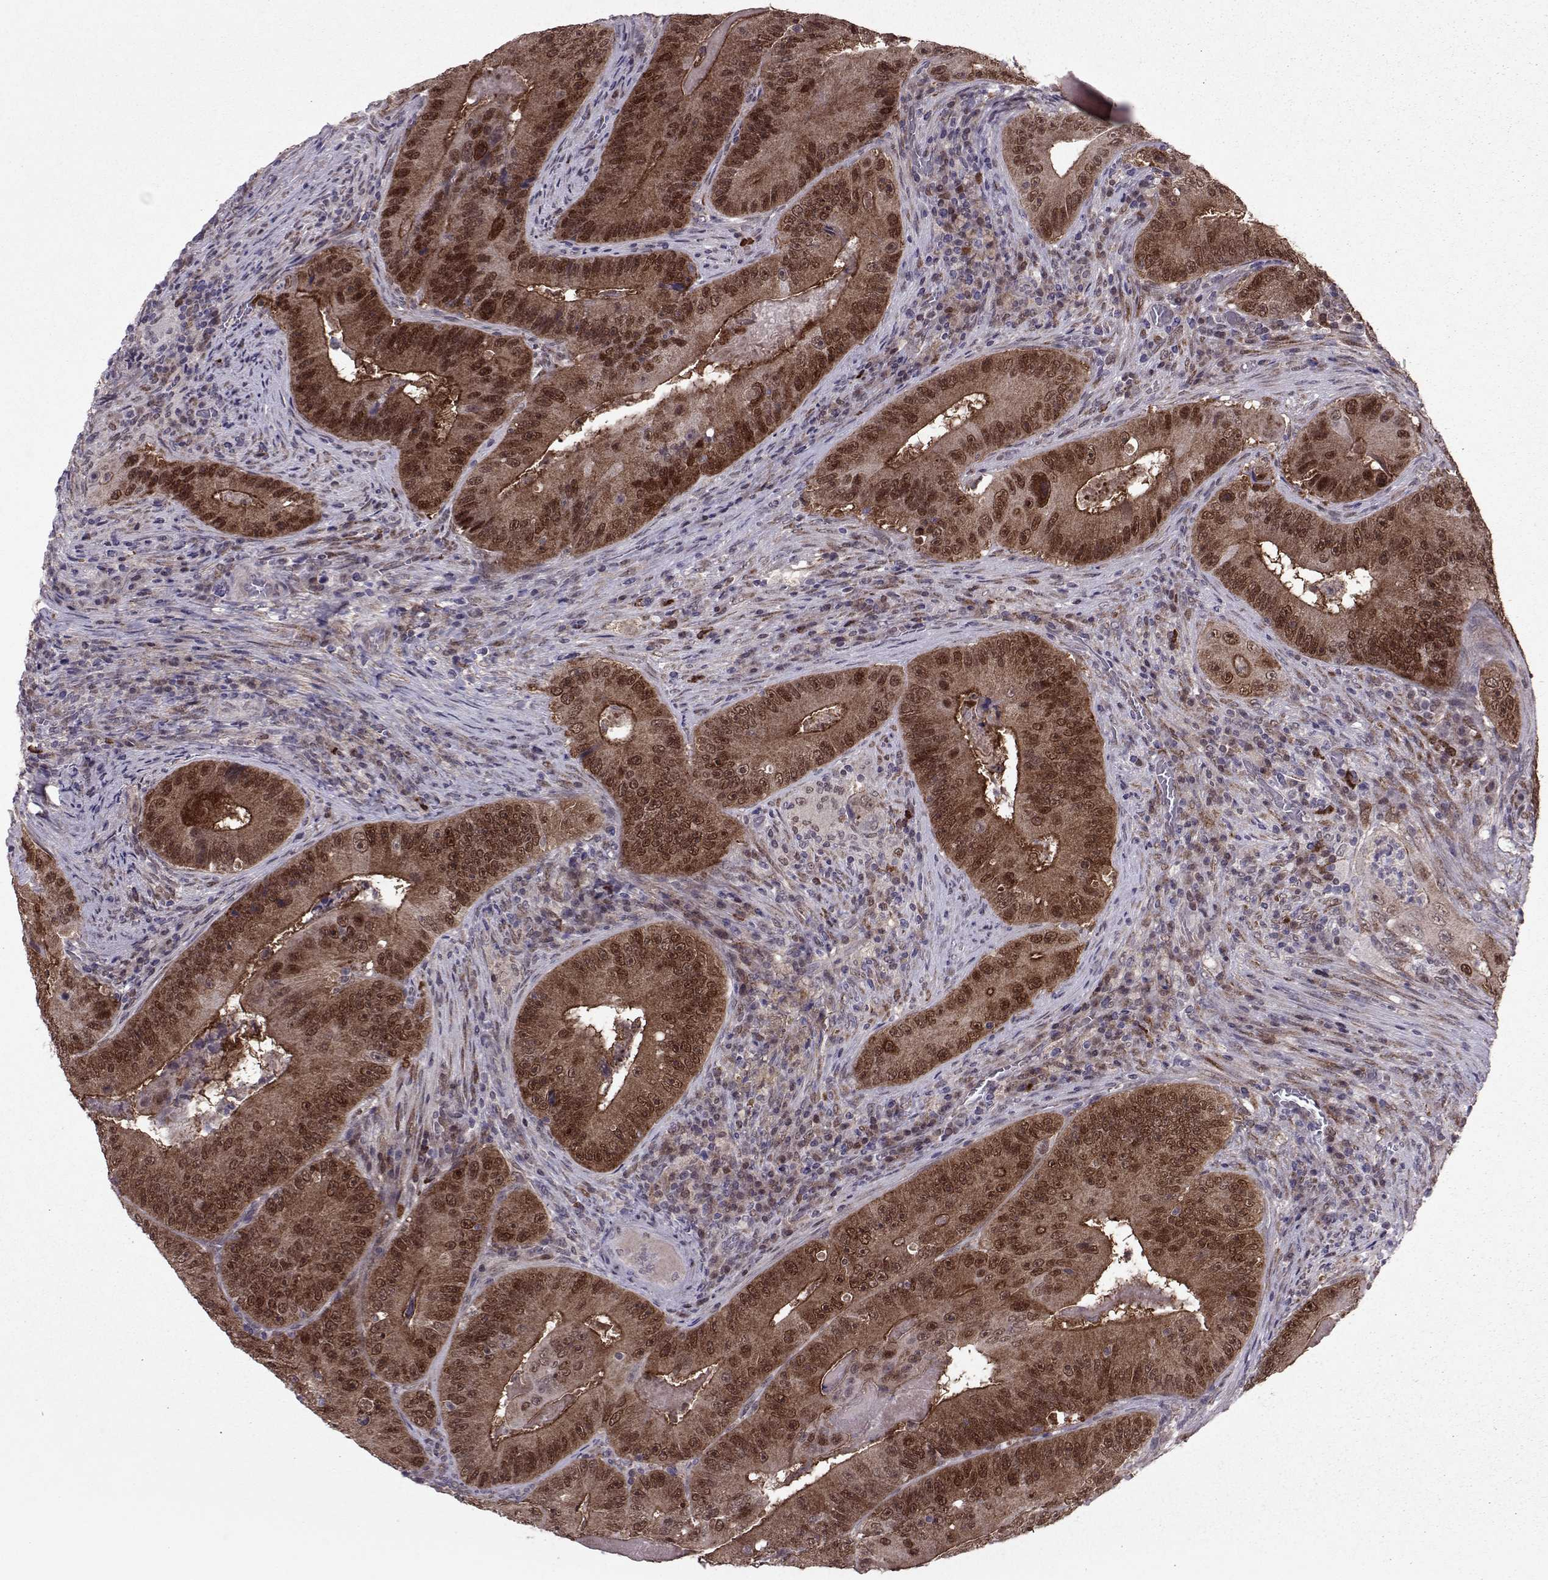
{"staining": {"intensity": "strong", "quantity": ">75%", "location": "cytoplasmic/membranous,nuclear"}, "tissue": "colorectal cancer", "cell_type": "Tumor cells", "image_type": "cancer", "snomed": [{"axis": "morphology", "description": "Adenocarcinoma, NOS"}, {"axis": "topography", "description": "Colon"}], "caption": "An IHC micrograph of neoplastic tissue is shown. Protein staining in brown labels strong cytoplasmic/membranous and nuclear positivity in adenocarcinoma (colorectal) within tumor cells.", "gene": "CDK4", "patient": {"sex": "female", "age": 86}}